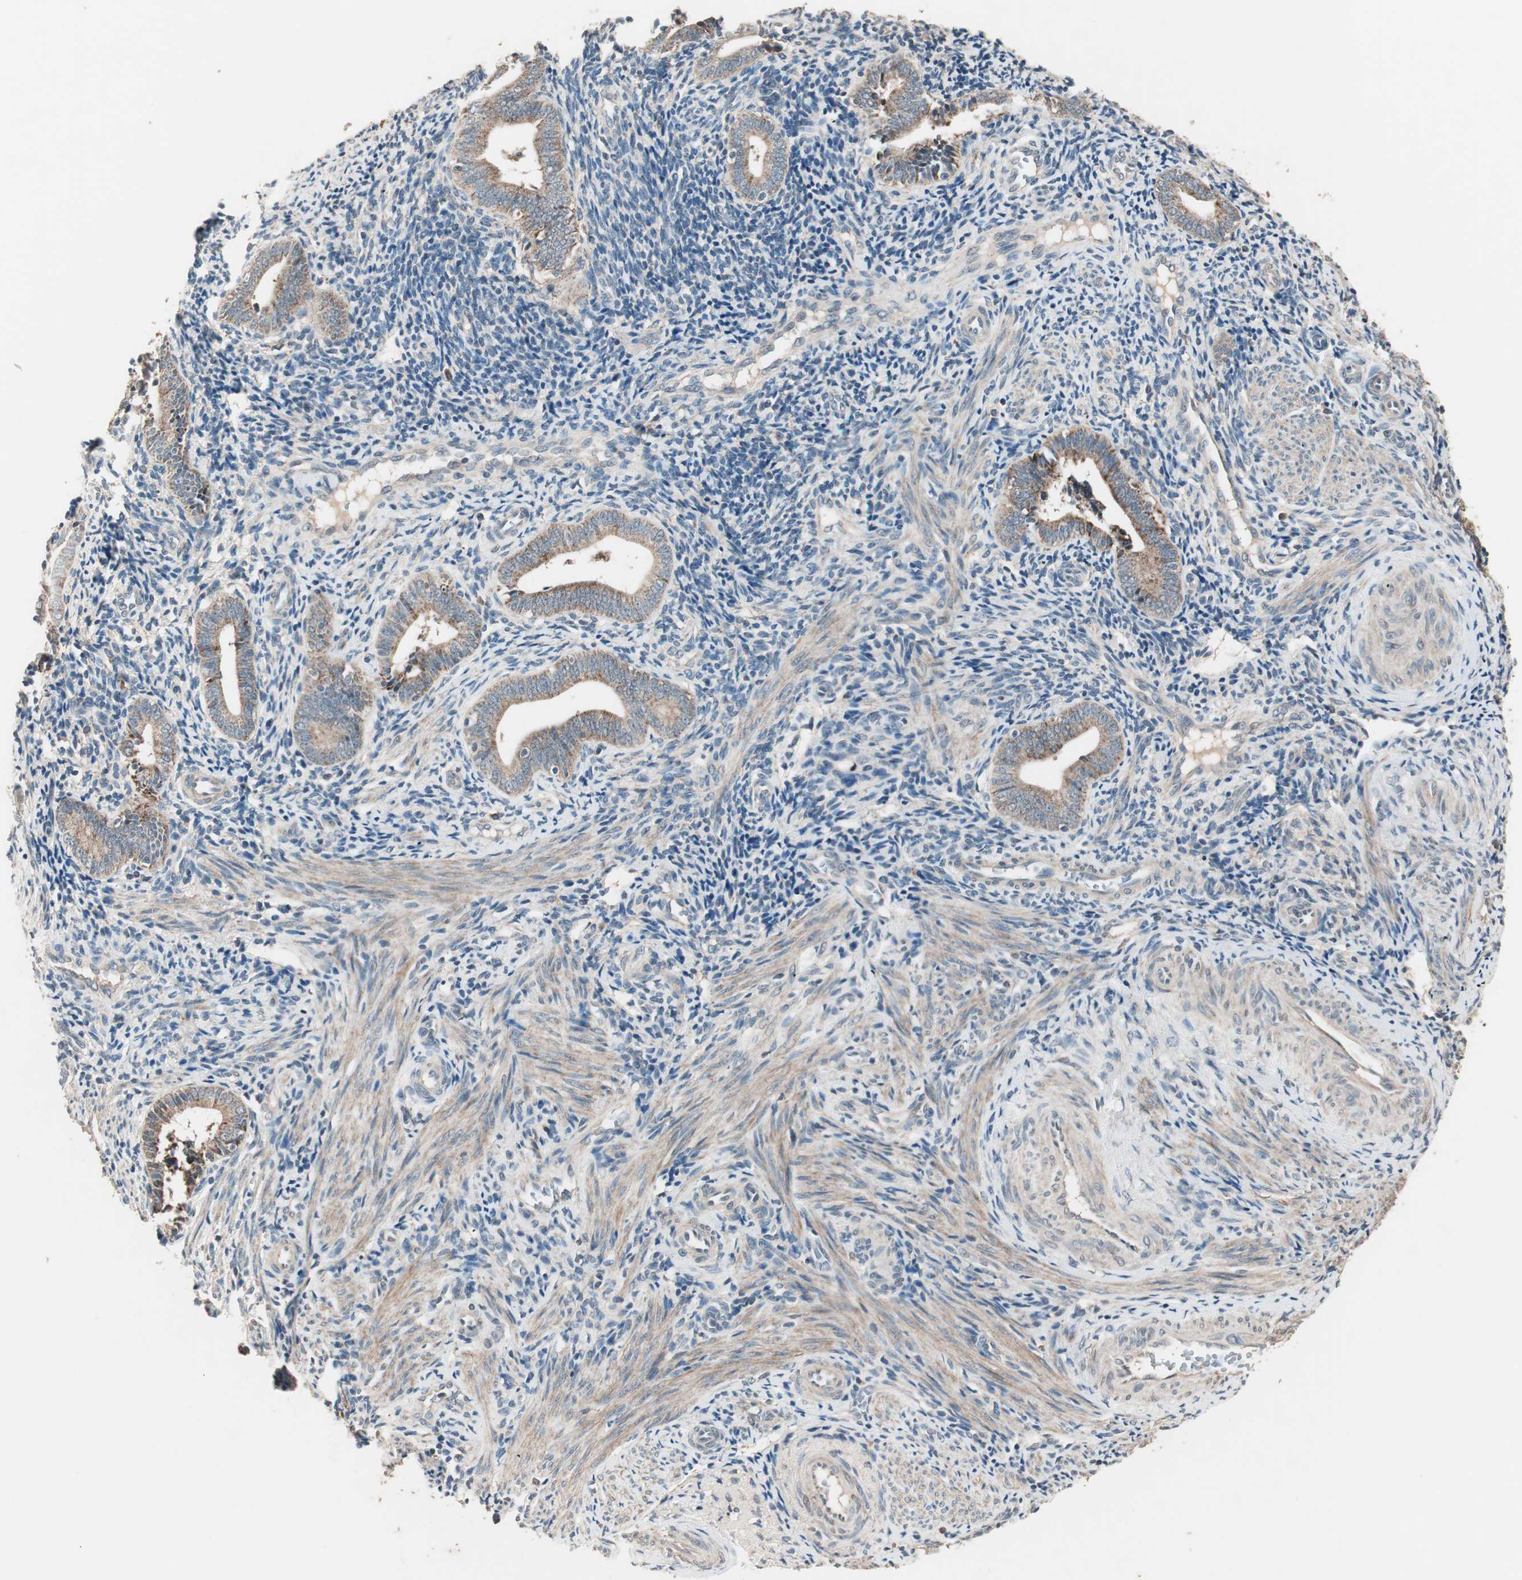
{"staining": {"intensity": "moderate", "quantity": "25%-75%", "location": "cytoplasmic/membranous"}, "tissue": "endometrium", "cell_type": "Cells in endometrial stroma", "image_type": "normal", "snomed": [{"axis": "morphology", "description": "Normal tissue, NOS"}, {"axis": "topography", "description": "Uterus"}, {"axis": "topography", "description": "Endometrium"}], "caption": "Moderate cytoplasmic/membranous positivity is identified in about 25%-75% of cells in endometrial stroma in normal endometrium. (DAB (3,3'-diaminobenzidine) IHC, brown staining for protein, blue staining for nuclei).", "gene": "NFRKB", "patient": {"sex": "female", "age": 33}}